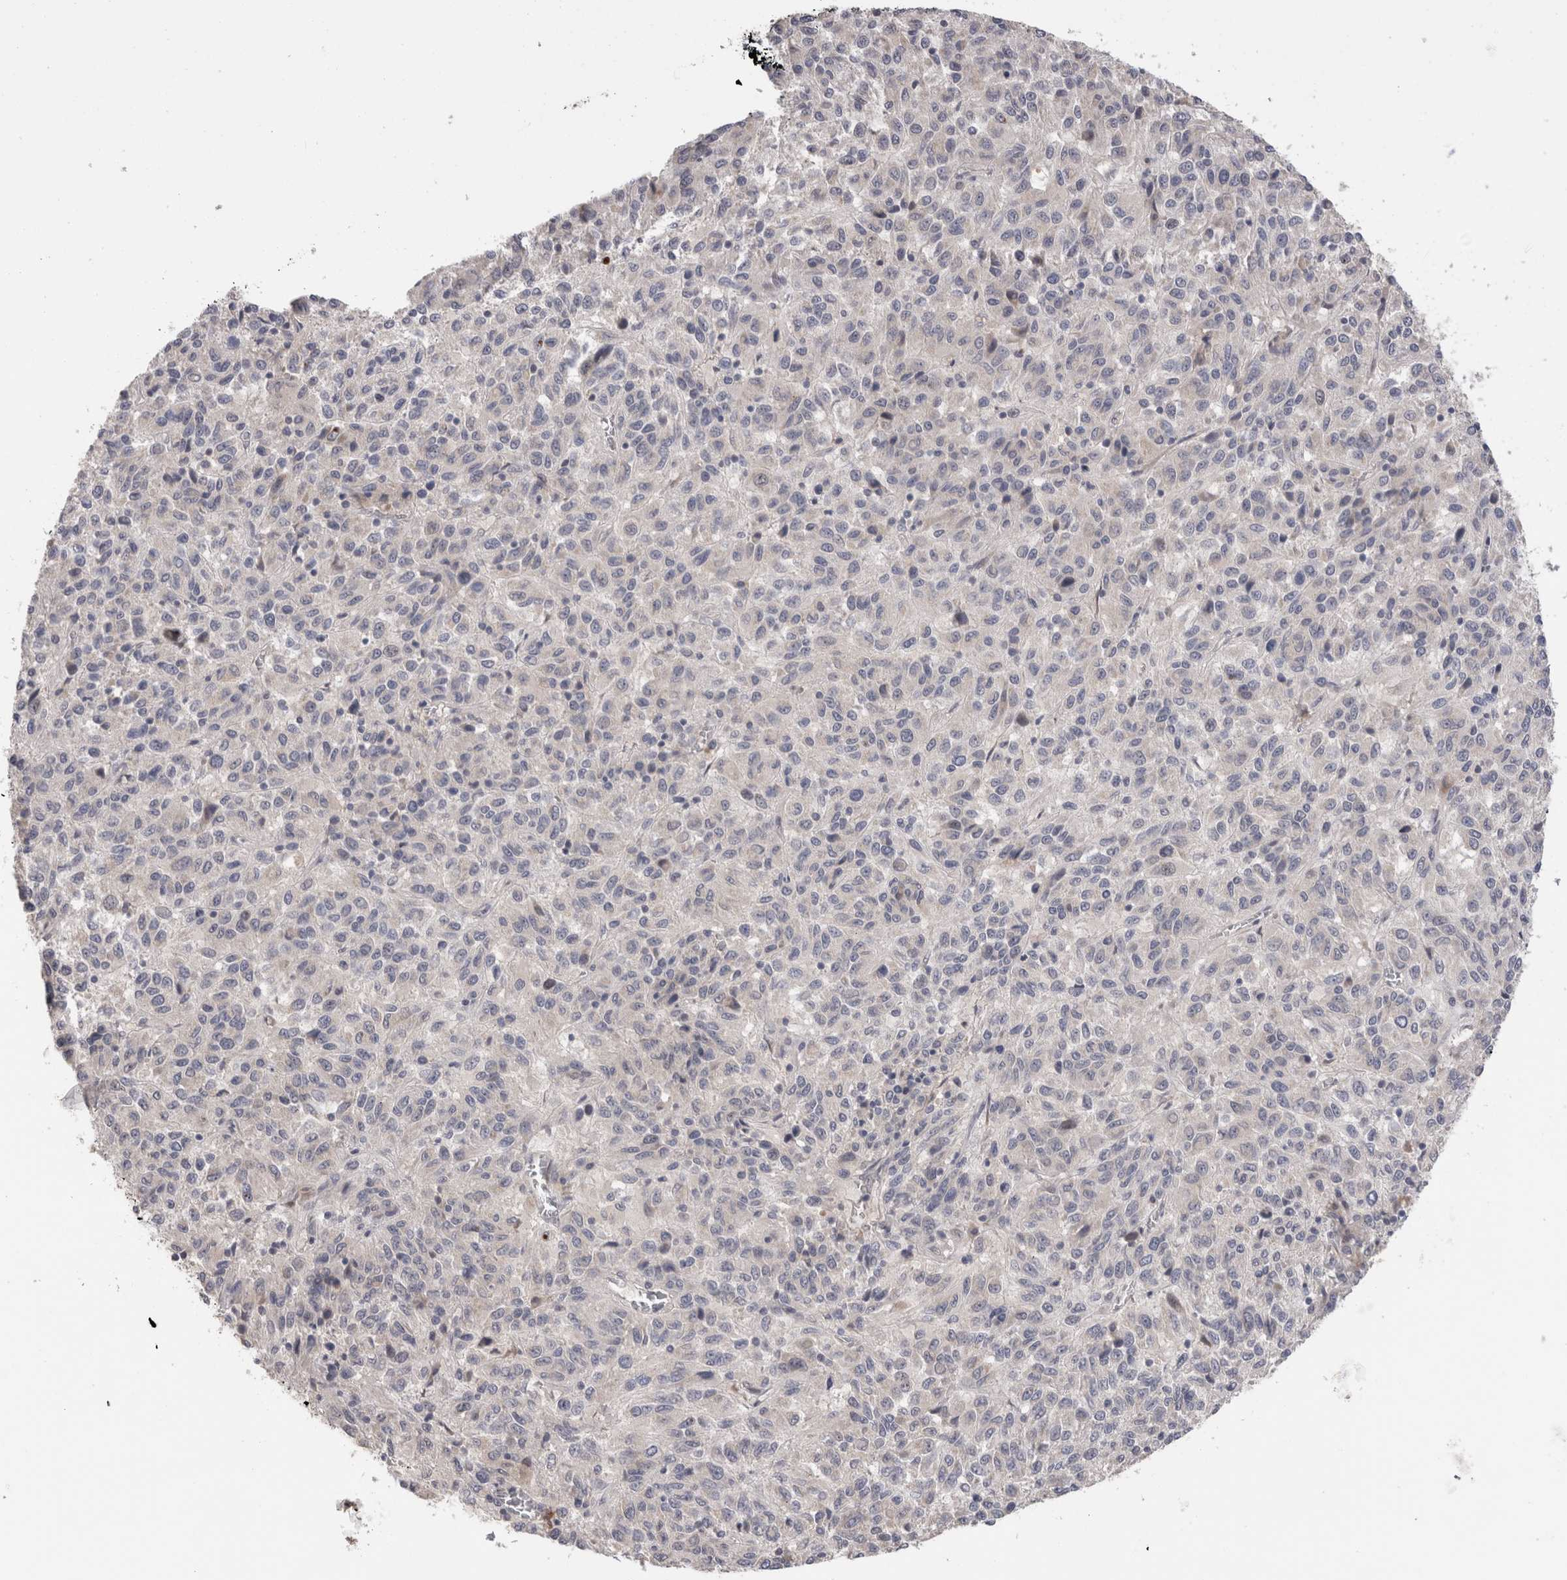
{"staining": {"intensity": "negative", "quantity": "none", "location": "none"}, "tissue": "melanoma", "cell_type": "Tumor cells", "image_type": "cancer", "snomed": [{"axis": "morphology", "description": "Malignant melanoma, Metastatic site"}, {"axis": "topography", "description": "Lung"}], "caption": "A high-resolution photomicrograph shows immunohistochemistry staining of malignant melanoma (metastatic site), which demonstrates no significant expression in tumor cells.", "gene": "CRYBG1", "patient": {"sex": "male", "age": 64}}